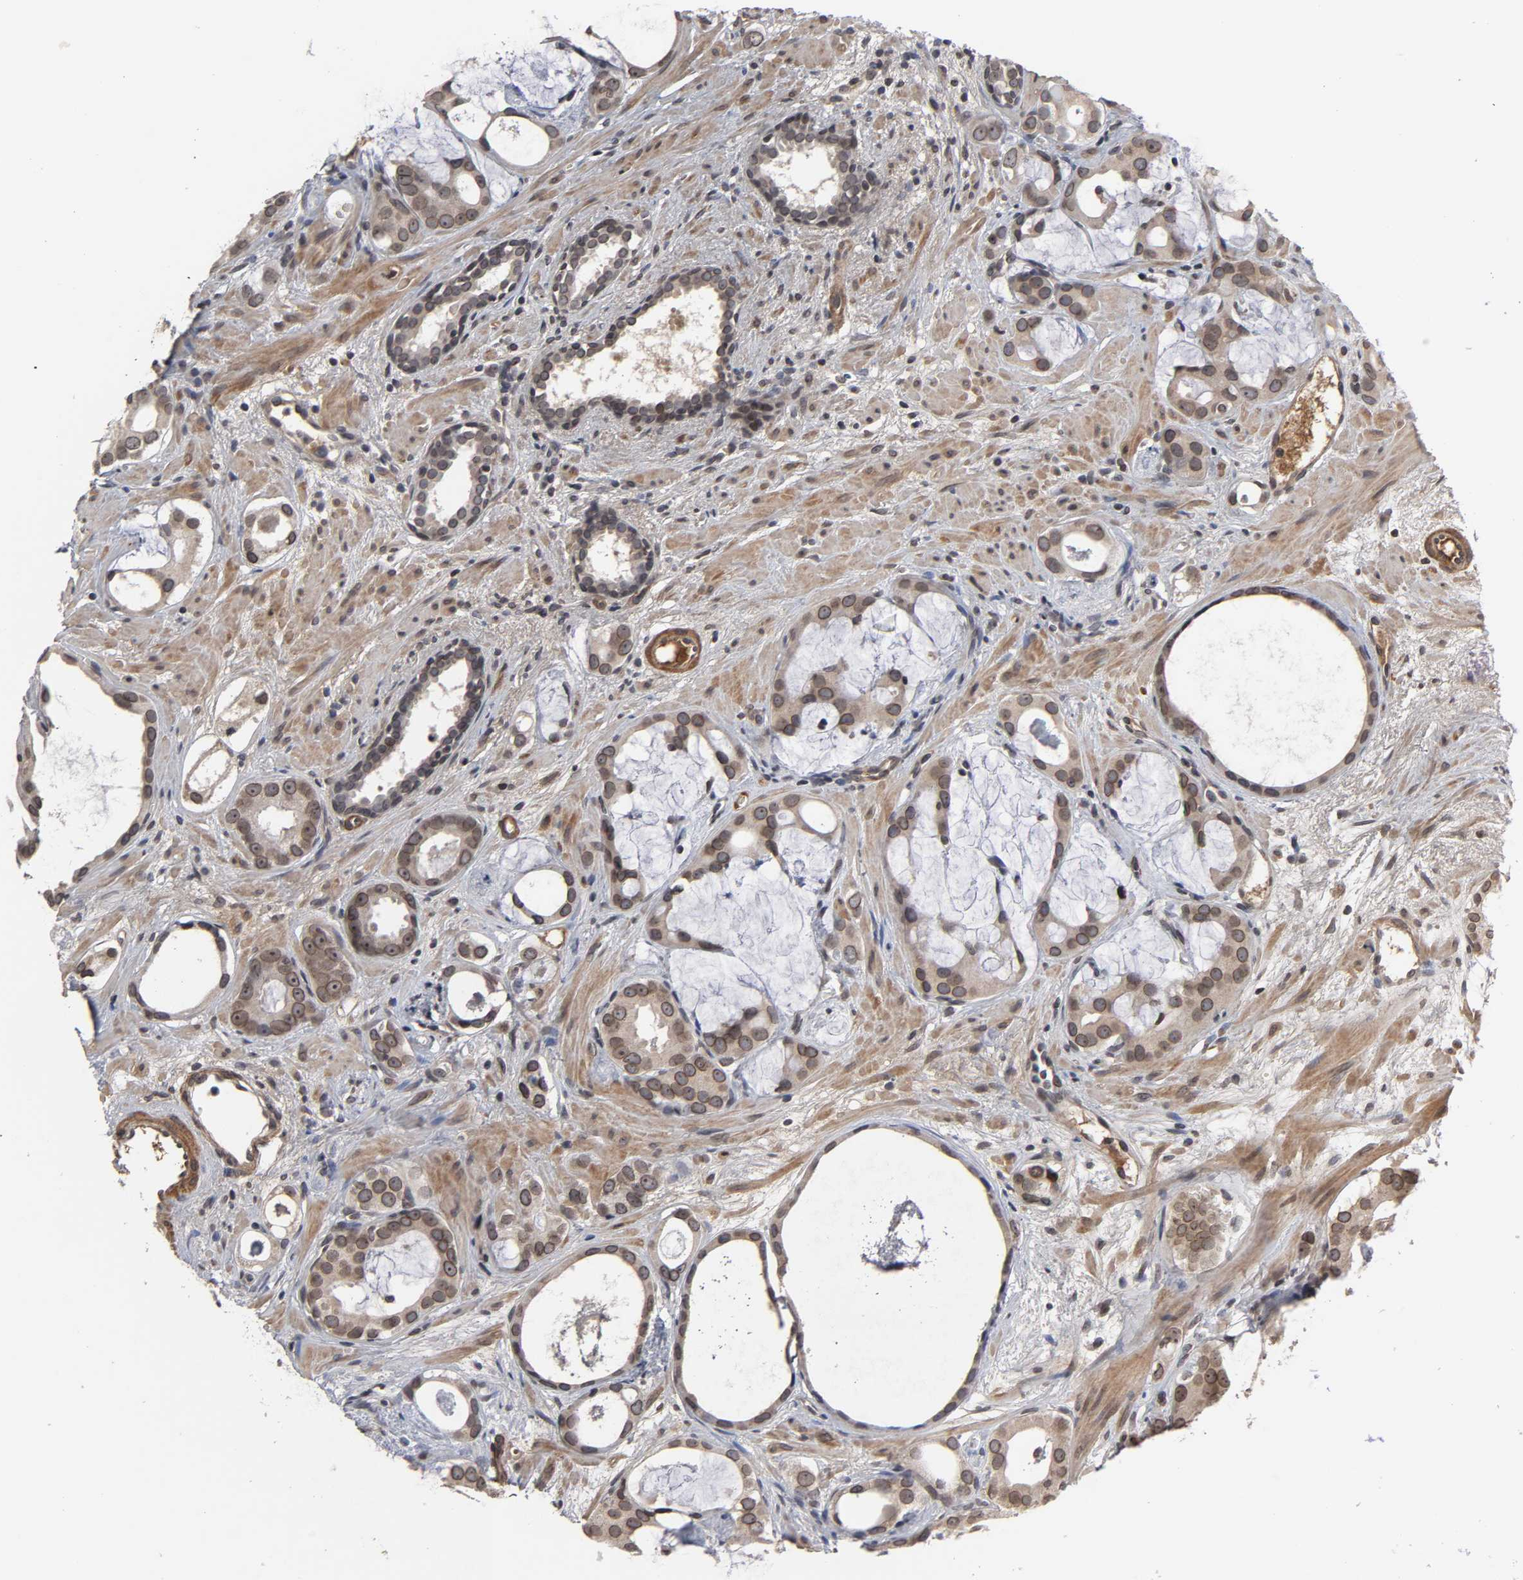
{"staining": {"intensity": "moderate", "quantity": ">75%", "location": "cytoplasmic/membranous,nuclear"}, "tissue": "prostate cancer", "cell_type": "Tumor cells", "image_type": "cancer", "snomed": [{"axis": "morphology", "description": "Adenocarcinoma, Low grade"}, {"axis": "topography", "description": "Prostate"}], "caption": "The photomicrograph displays staining of prostate low-grade adenocarcinoma, revealing moderate cytoplasmic/membranous and nuclear protein positivity (brown color) within tumor cells. Ihc stains the protein in brown and the nuclei are stained blue.", "gene": "CPN2", "patient": {"sex": "male", "age": 57}}